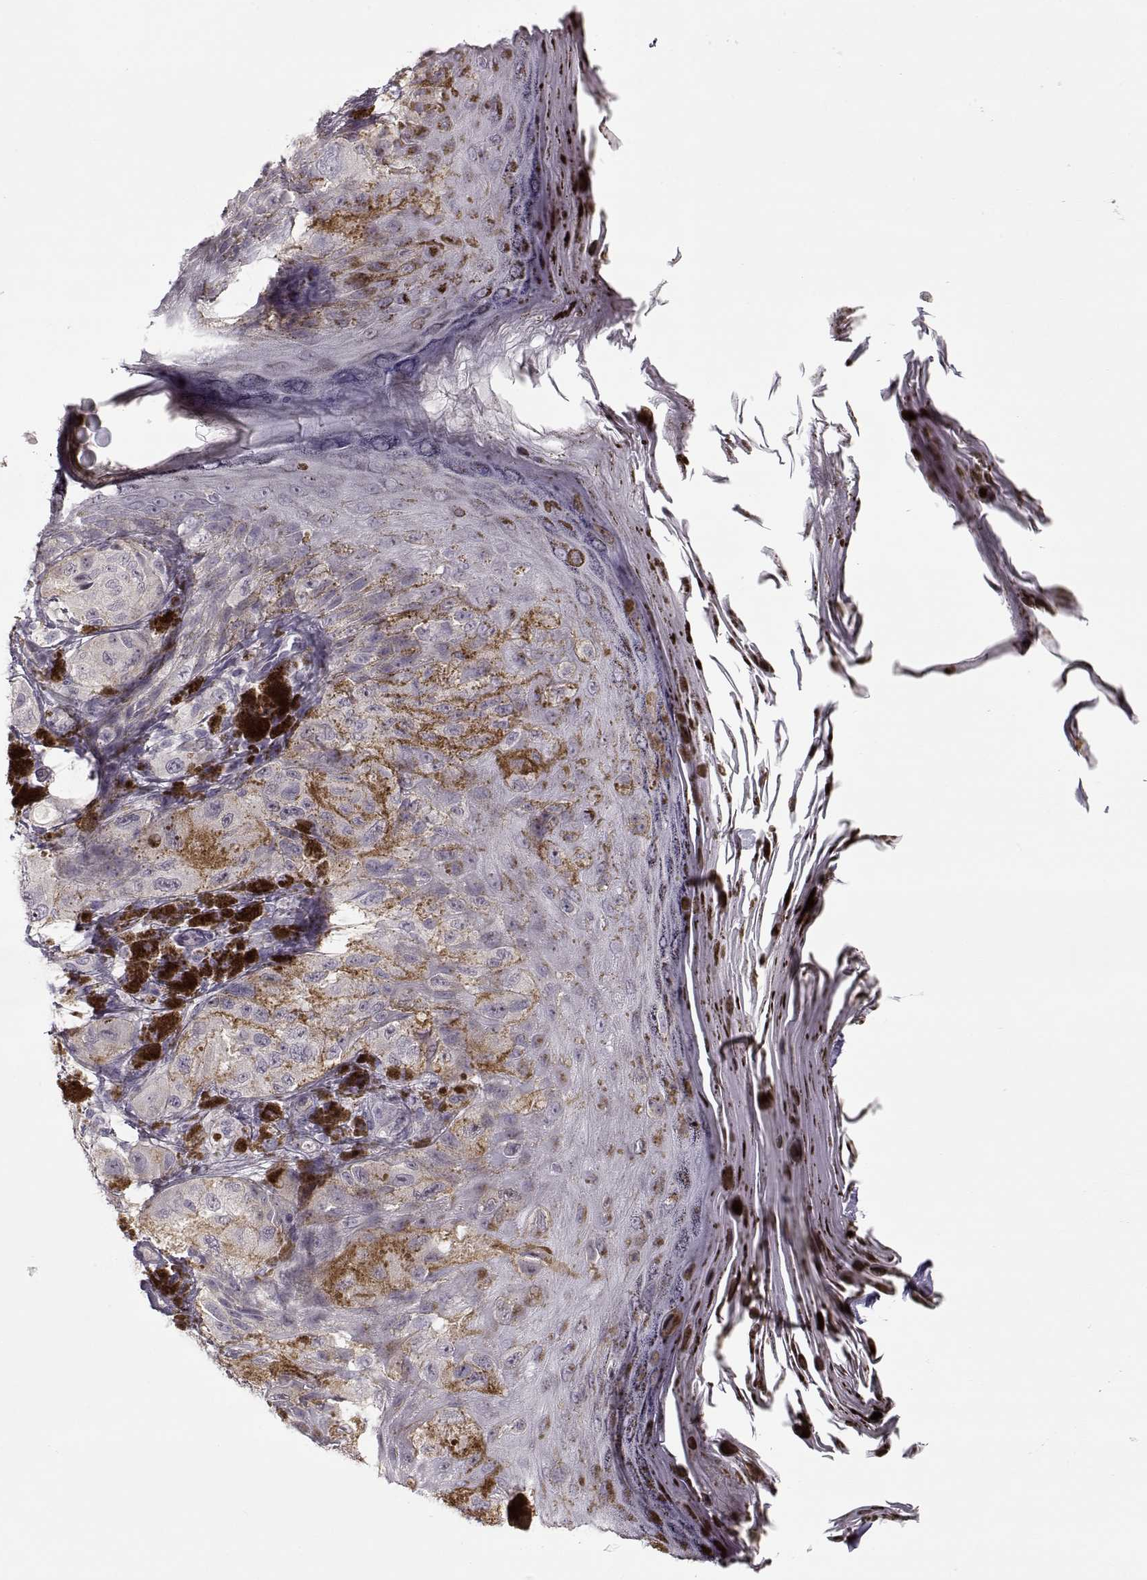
{"staining": {"intensity": "negative", "quantity": "none", "location": "none"}, "tissue": "melanoma", "cell_type": "Tumor cells", "image_type": "cancer", "snomed": [{"axis": "morphology", "description": "Malignant melanoma, NOS"}, {"axis": "topography", "description": "Skin"}], "caption": "This is a photomicrograph of immunohistochemistry staining of melanoma, which shows no positivity in tumor cells.", "gene": "PNMT", "patient": {"sex": "male", "age": 36}}